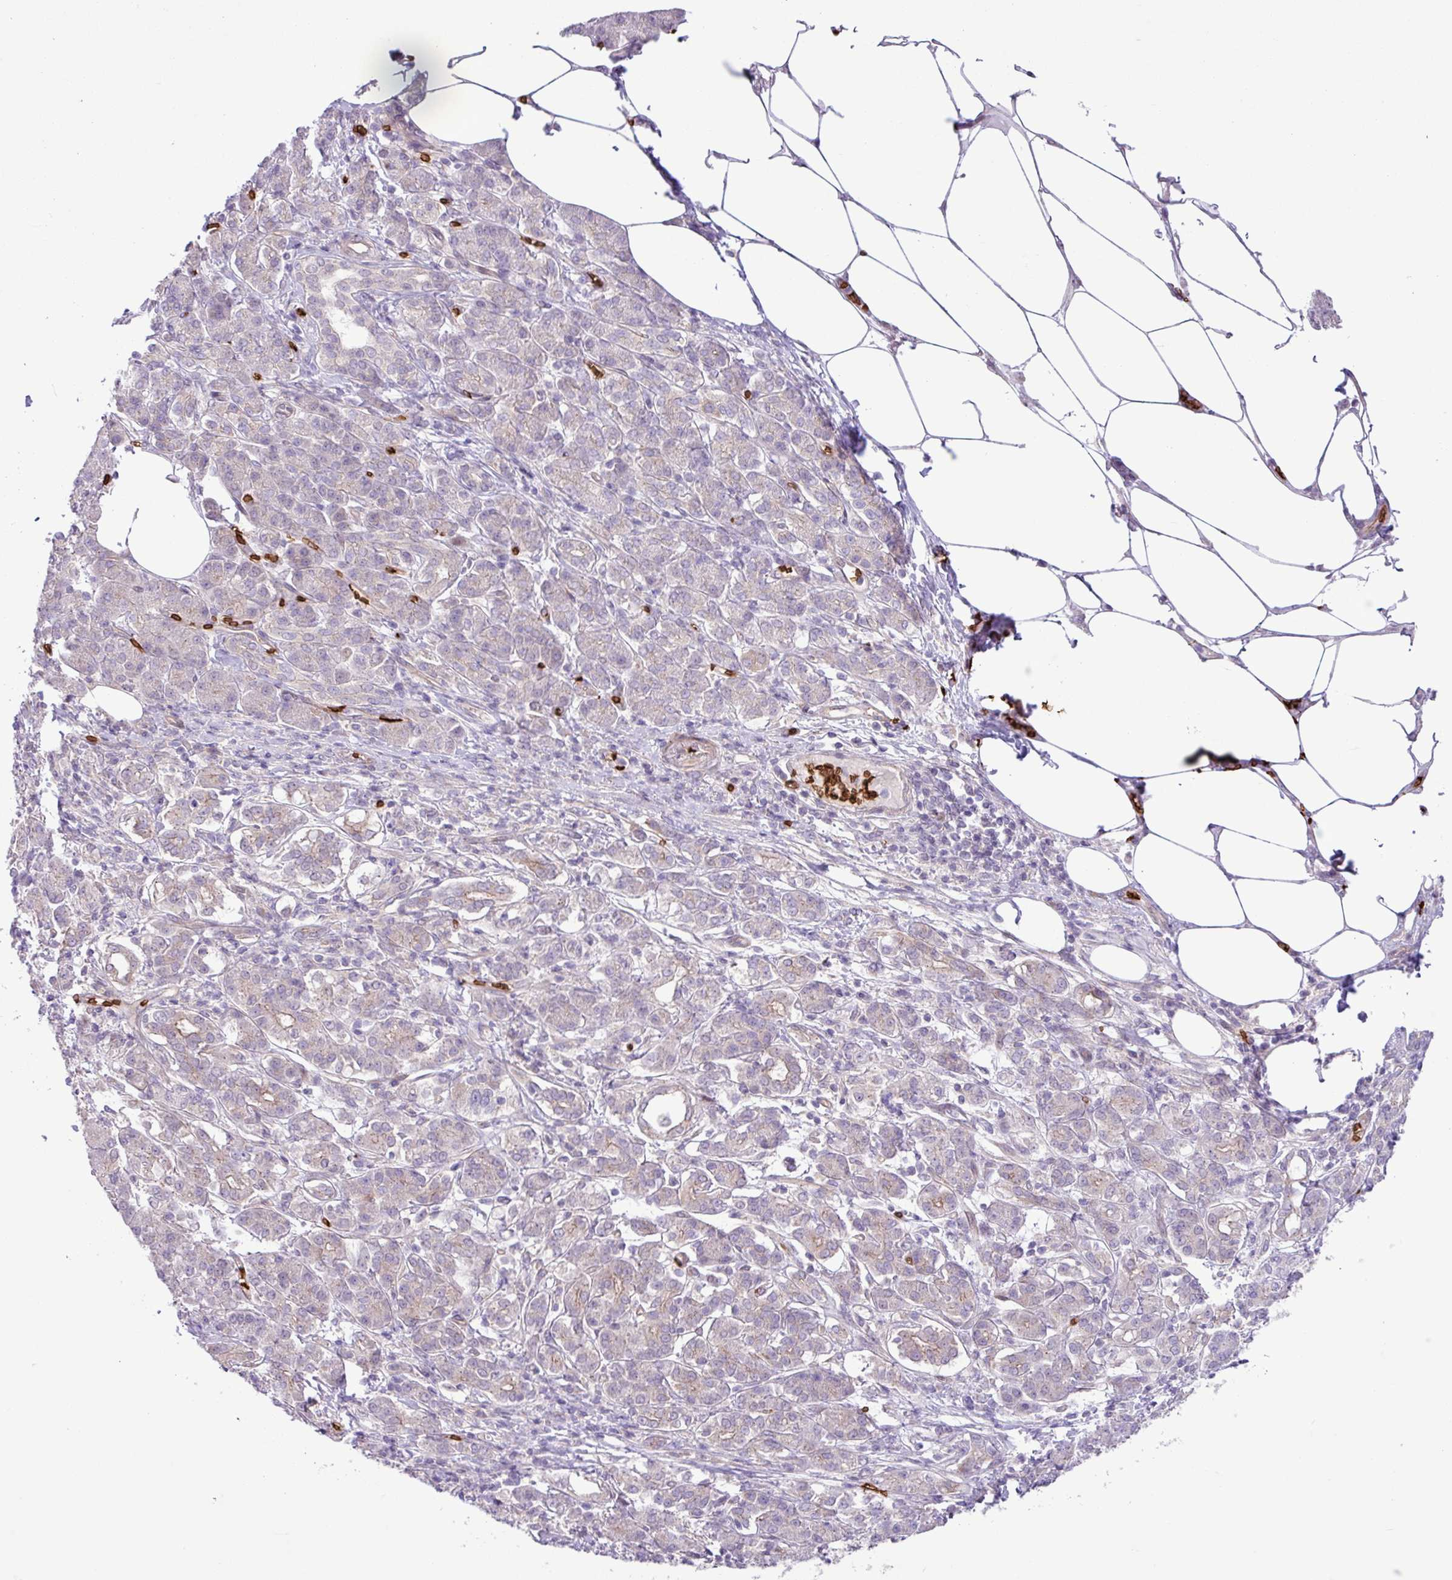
{"staining": {"intensity": "weak", "quantity": "<25%", "location": "cytoplasmic/membranous"}, "tissue": "pancreatic cancer", "cell_type": "Tumor cells", "image_type": "cancer", "snomed": [{"axis": "morphology", "description": "Adenocarcinoma, NOS"}, {"axis": "topography", "description": "Pancreas"}], "caption": "High magnification brightfield microscopy of pancreatic cancer (adenocarcinoma) stained with DAB (3,3'-diaminobenzidine) (brown) and counterstained with hematoxylin (blue): tumor cells show no significant staining.", "gene": "RAD21L1", "patient": {"sex": "male", "age": 63}}